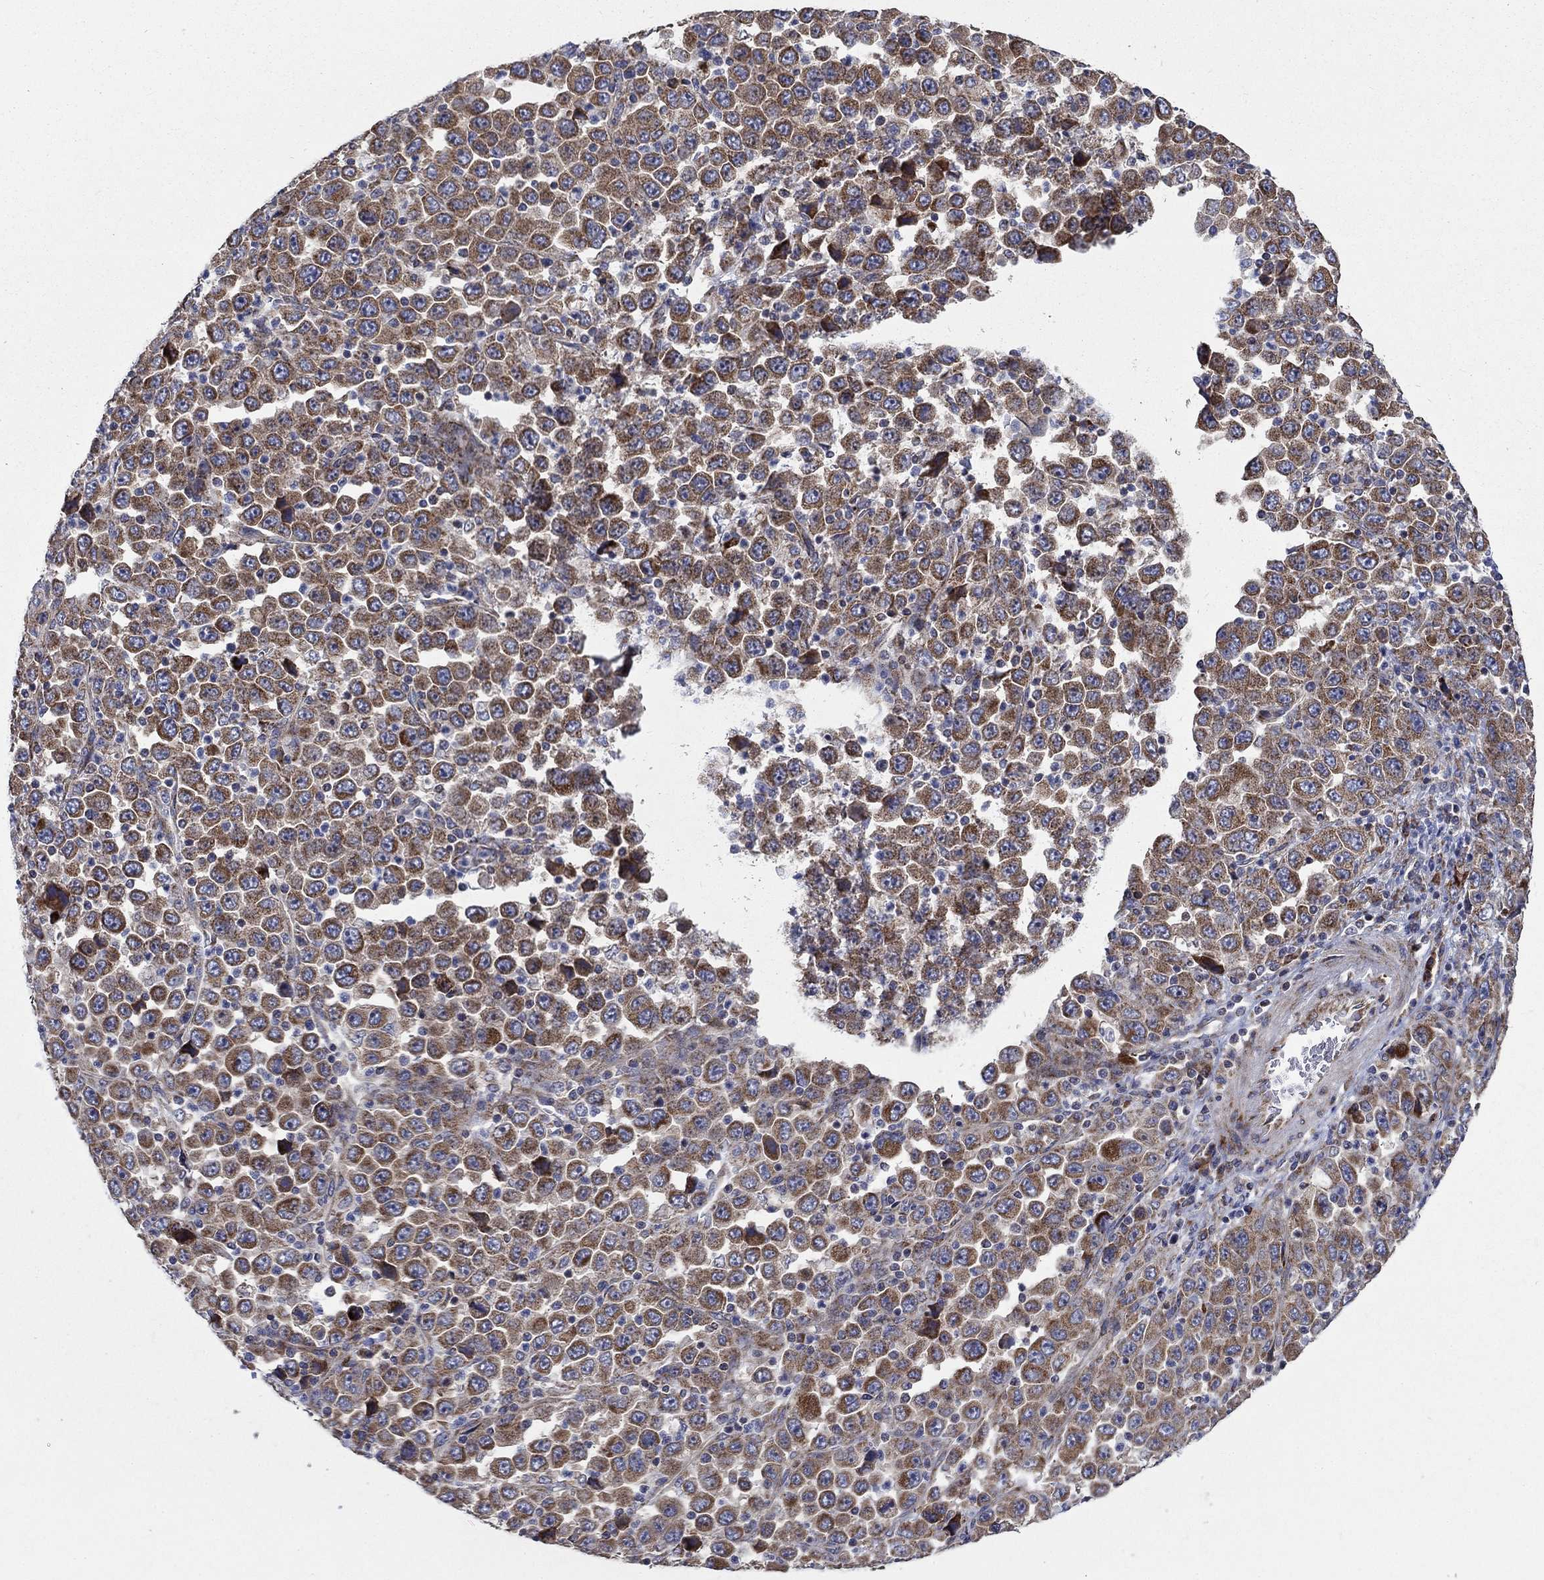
{"staining": {"intensity": "moderate", "quantity": ">75%", "location": "cytoplasmic/membranous"}, "tissue": "stomach cancer", "cell_type": "Tumor cells", "image_type": "cancer", "snomed": [{"axis": "morphology", "description": "Normal tissue, NOS"}, {"axis": "morphology", "description": "Adenocarcinoma, NOS"}, {"axis": "topography", "description": "Stomach, upper"}, {"axis": "topography", "description": "Stomach"}], "caption": "Immunohistochemical staining of adenocarcinoma (stomach) exhibits medium levels of moderate cytoplasmic/membranous protein expression in about >75% of tumor cells. The staining was performed using DAB (3,3'-diaminobenzidine) to visualize the protein expression in brown, while the nuclei were stained in blue with hematoxylin (Magnification: 20x).", "gene": "RPLP0", "patient": {"sex": "male", "age": 59}}